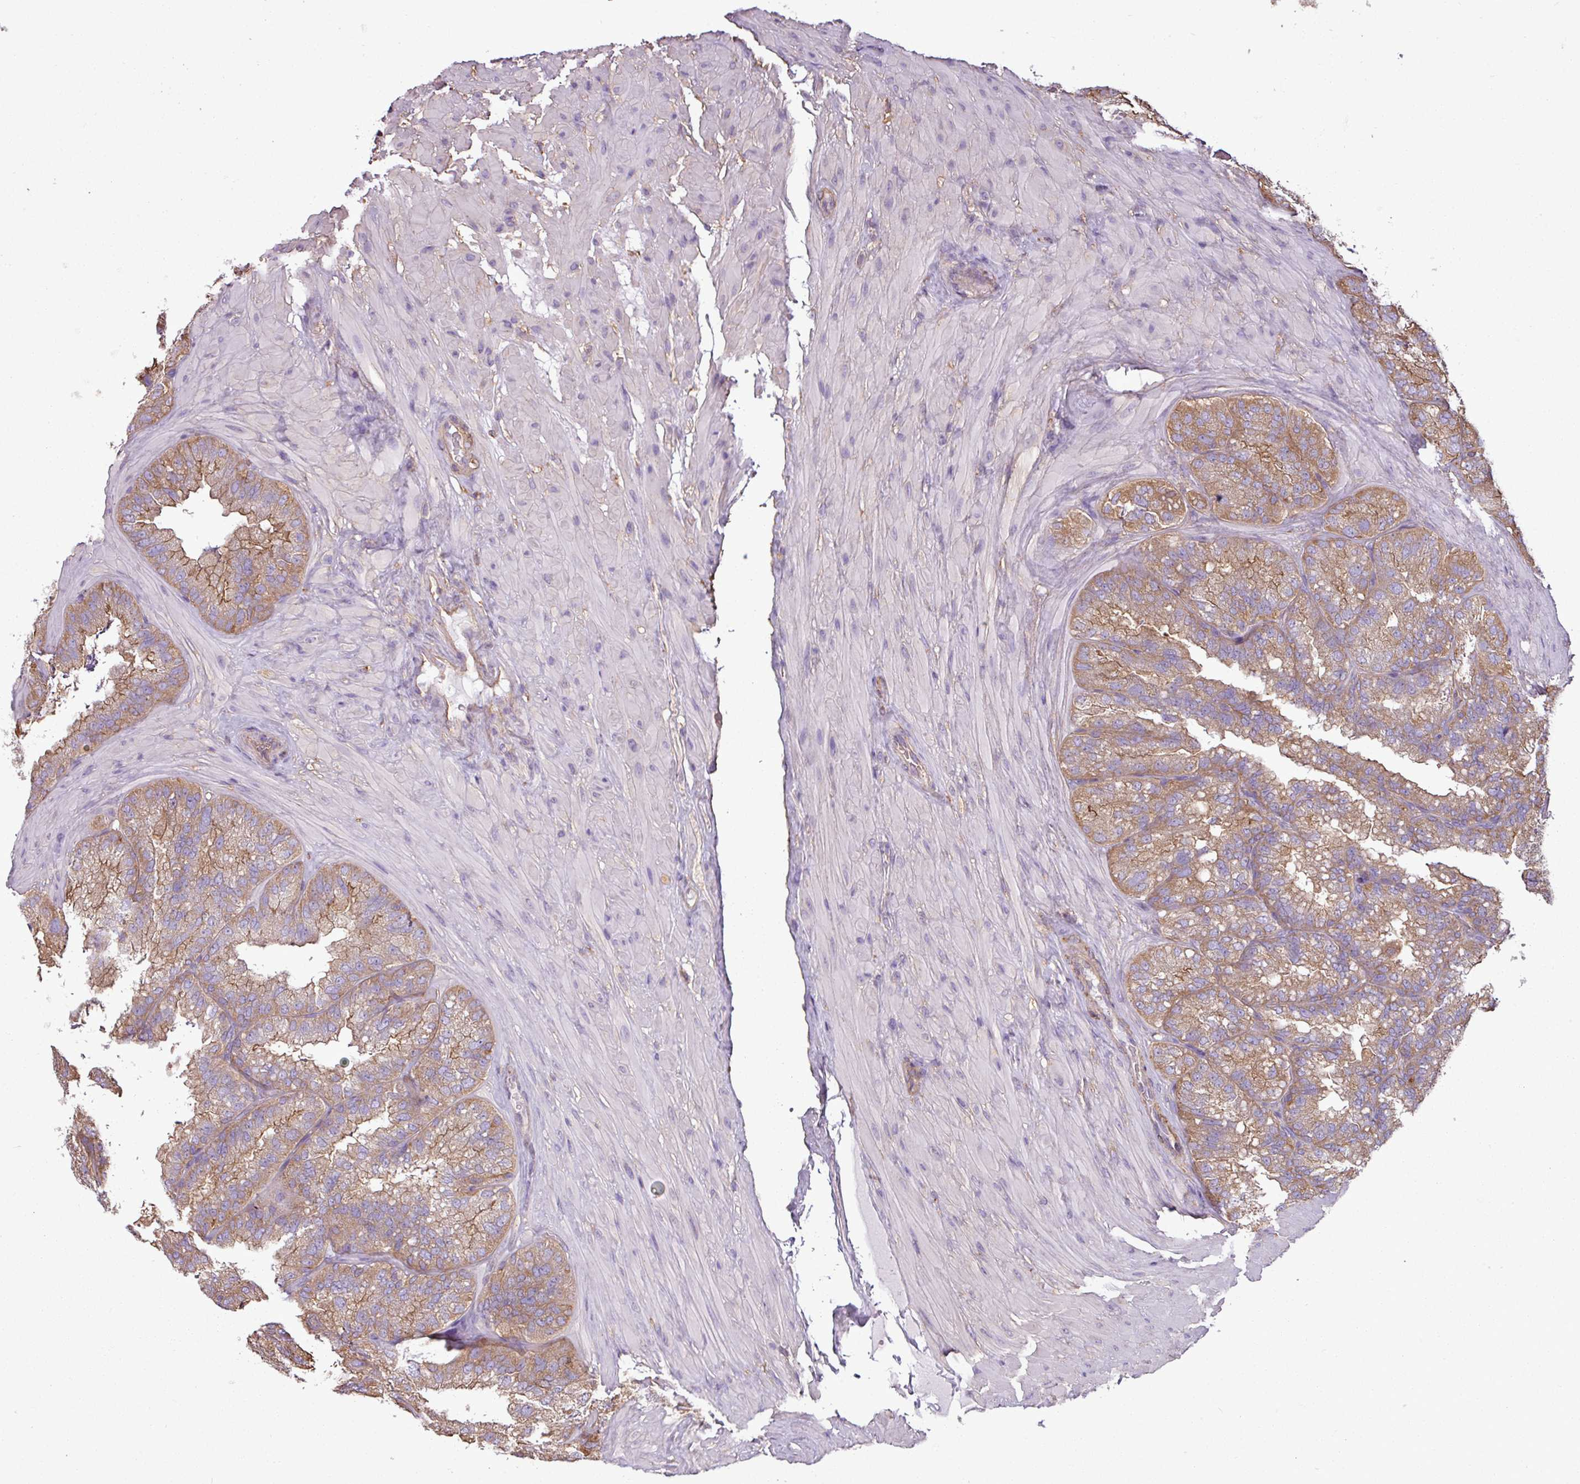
{"staining": {"intensity": "moderate", "quantity": ">75%", "location": "cytoplasmic/membranous"}, "tissue": "seminal vesicle", "cell_type": "Glandular cells", "image_type": "normal", "snomed": [{"axis": "morphology", "description": "Normal tissue, NOS"}, {"axis": "topography", "description": "Seminal veicle"}], "caption": "Immunohistochemical staining of unremarkable seminal vesicle demonstrates medium levels of moderate cytoplasmic/membranous staining in about >75% of glandular cells.", "gene": "PACSIN2", "patient": {"sex": "male", "age": 58}}